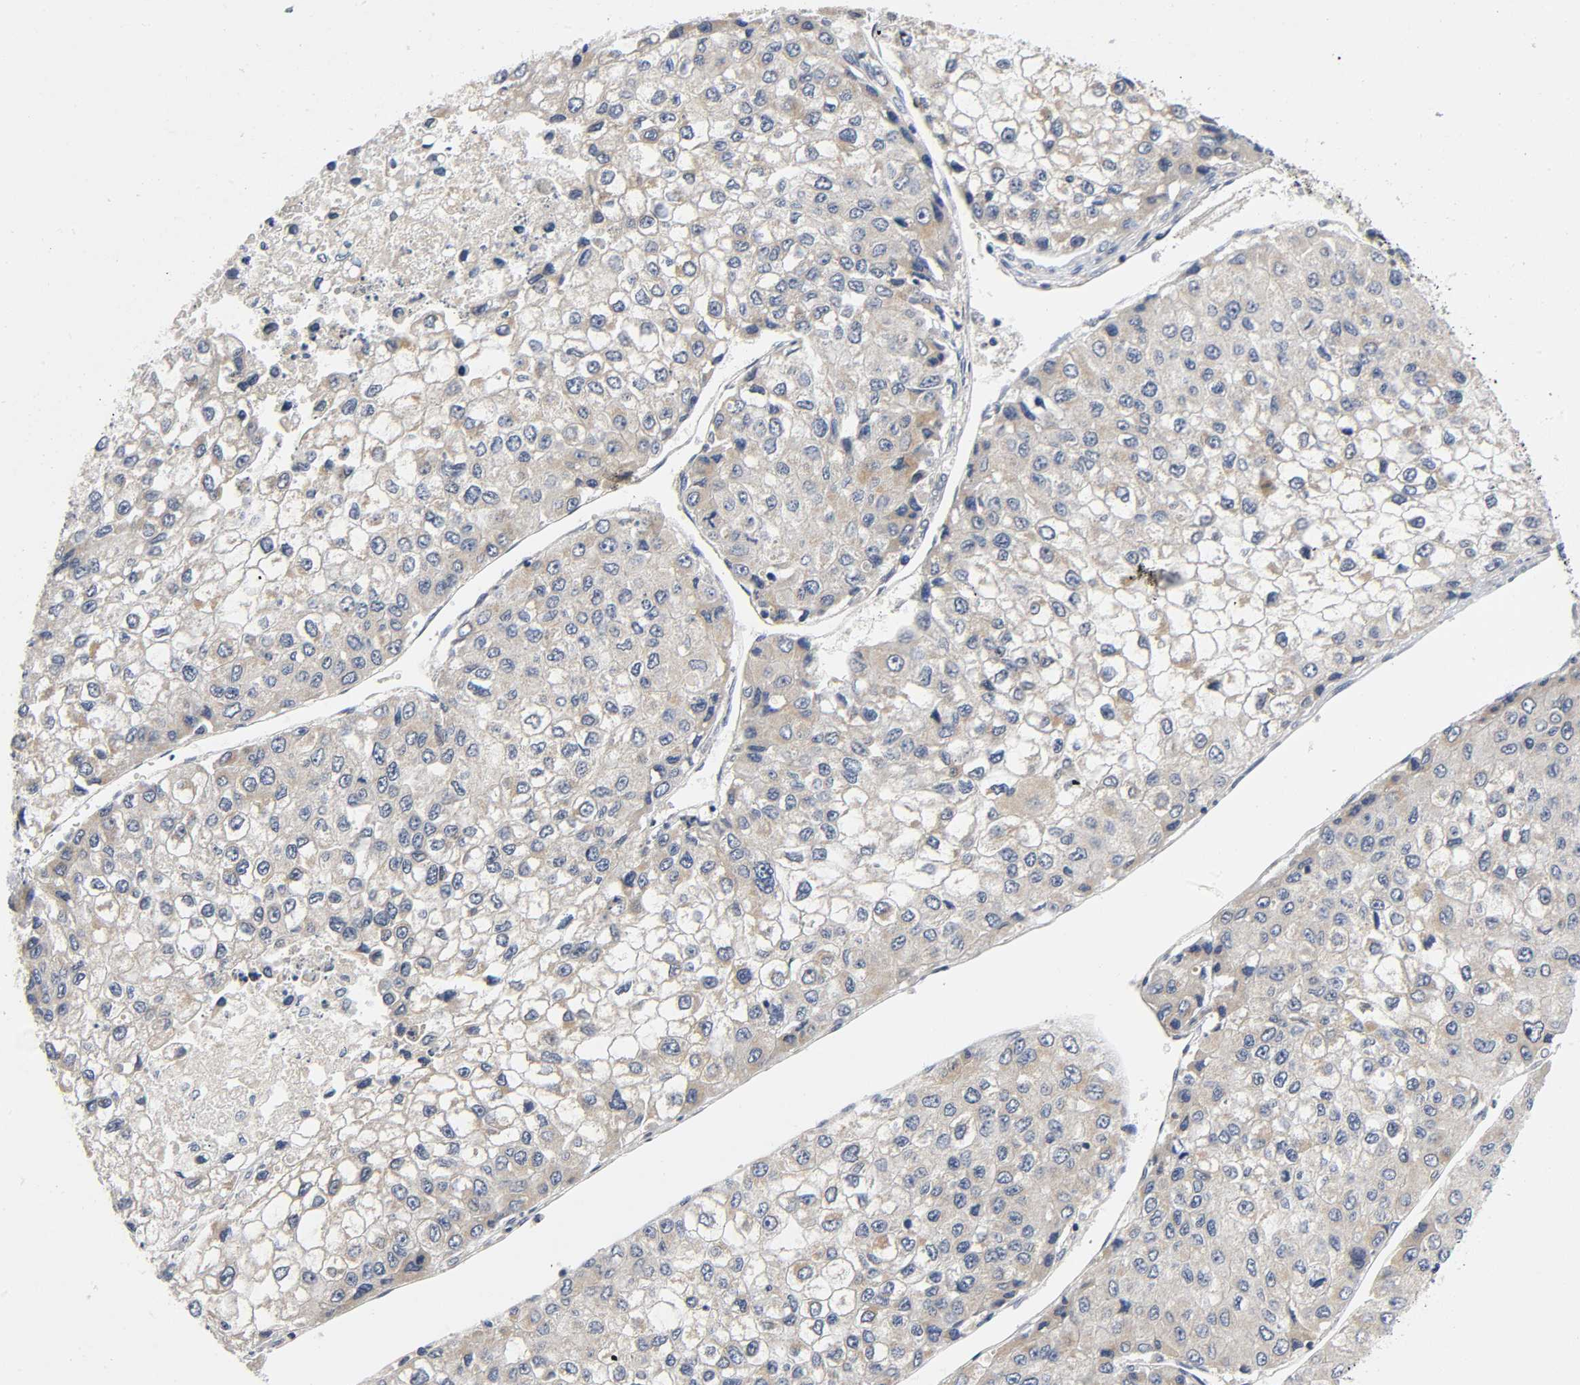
{"staining": {"intensity": "weak", "quantity": ">75%", "location": "cytoplasmic/membranous"}, "tissue": "liver cancer", "cell_type": "Tumor cells", "image_type": "cancer", "snomed": [{"axis": "morphology", "description": "Carcinoma, Hepatocellular, NOS"}, {"axis": "topography", "description": "Liver"}], "caption": "IHC photomicrograph of liver hepatocellular carcinoma stained for a protein (brown), which shows low levels of weak cytoplasmic/membranous staining in approximately >75% of tumor cells.", "gene": "MAPK8", "patient": {"sex": "female", "age": 66}}